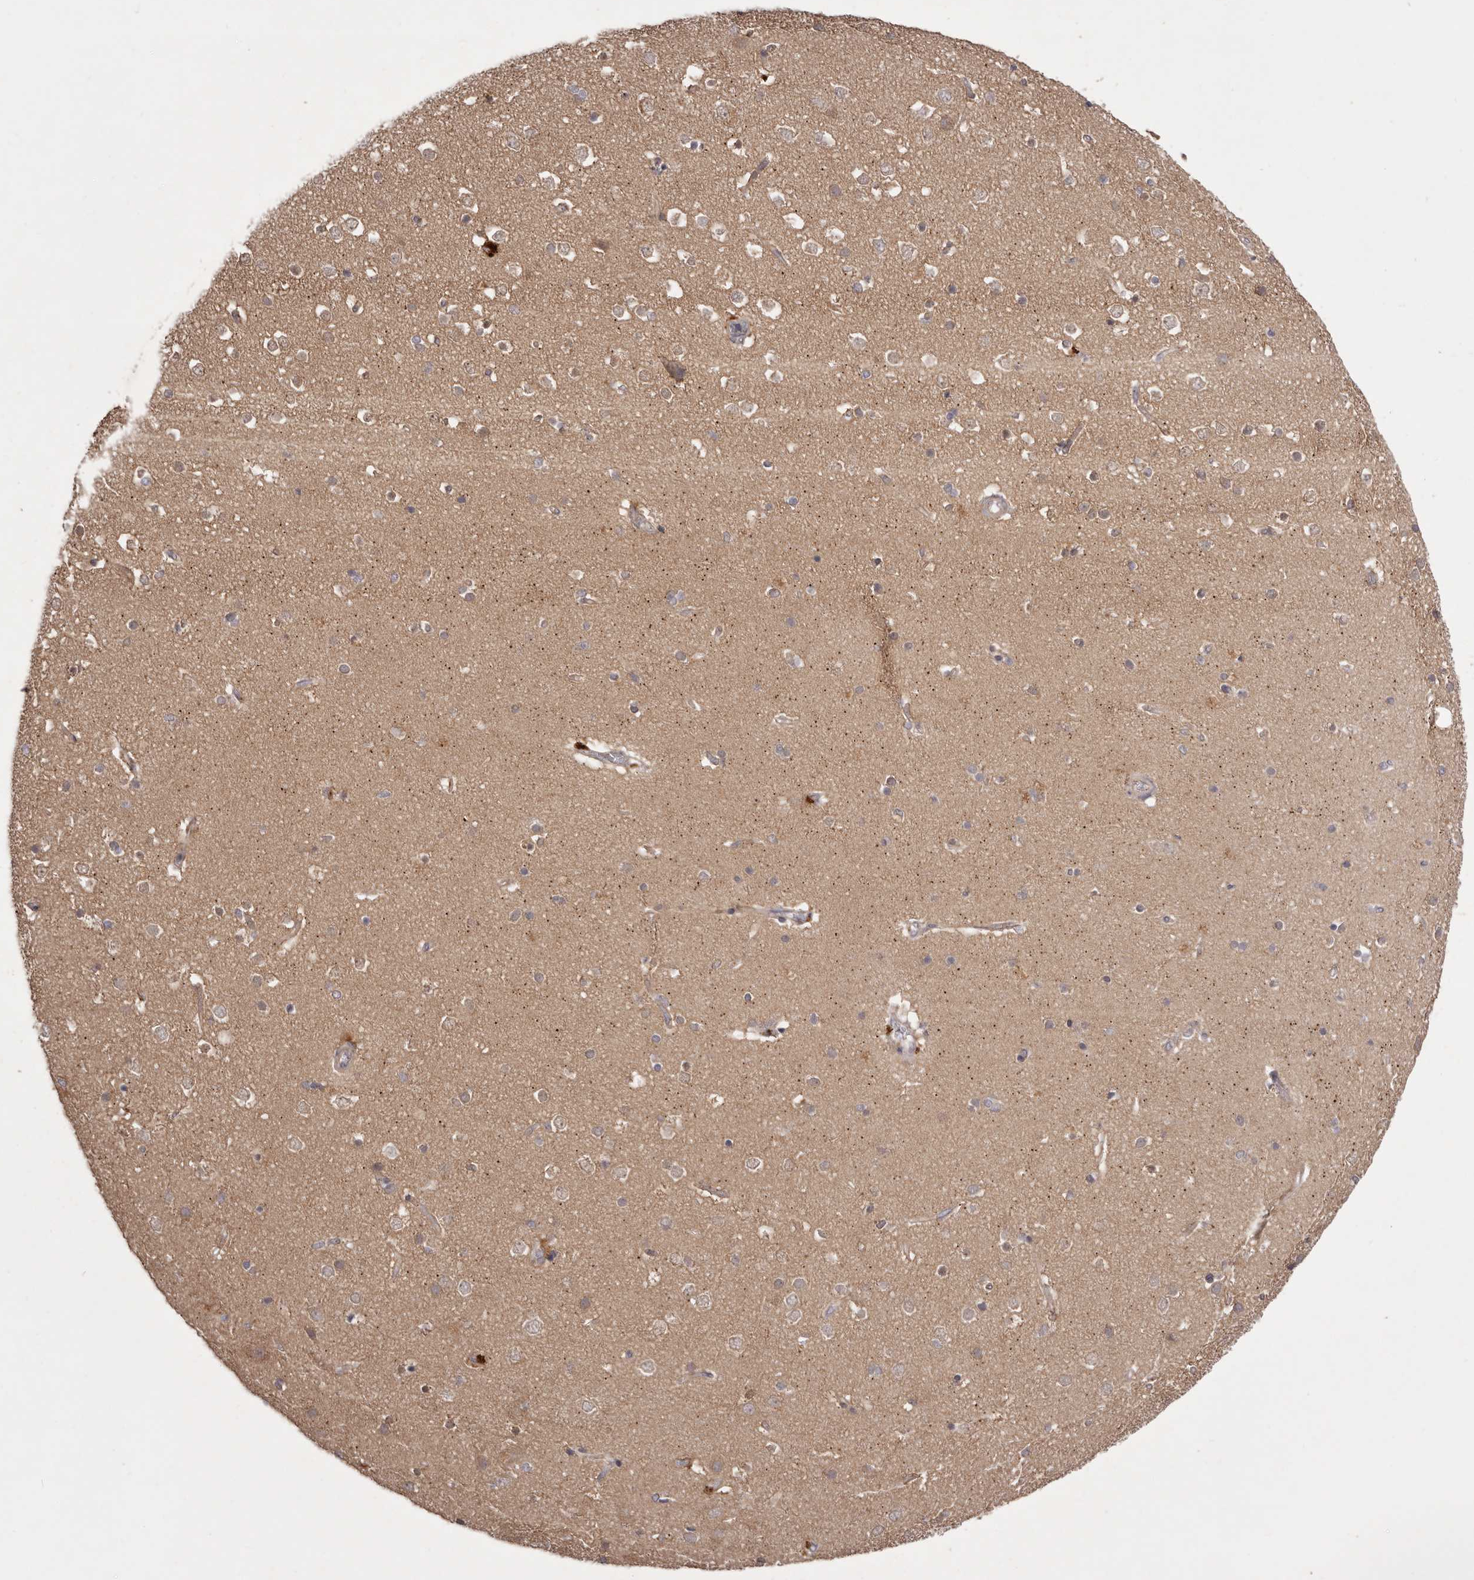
{"staining": {"intensity": "moderate", "quantity": "25%-75%", "location": "cytoplasmic/membranous"}, "tissue": "cerebral cortex", "cell_type": "Endothelial cells", "image_type": "normal", "snomed": [{"axis": "morphology", "description": "Normal tissue, NOS"}, {"axis": "topography", "description": "Cerebral cortex"}], "caption": "Cerebral cortex stained with IHC reveals moderate cytoplasmic/membranous staining in about 25%-75% of endothelial cells.", "gene": "PNRC1", "patient": {"sex": "male", "age": 54}}